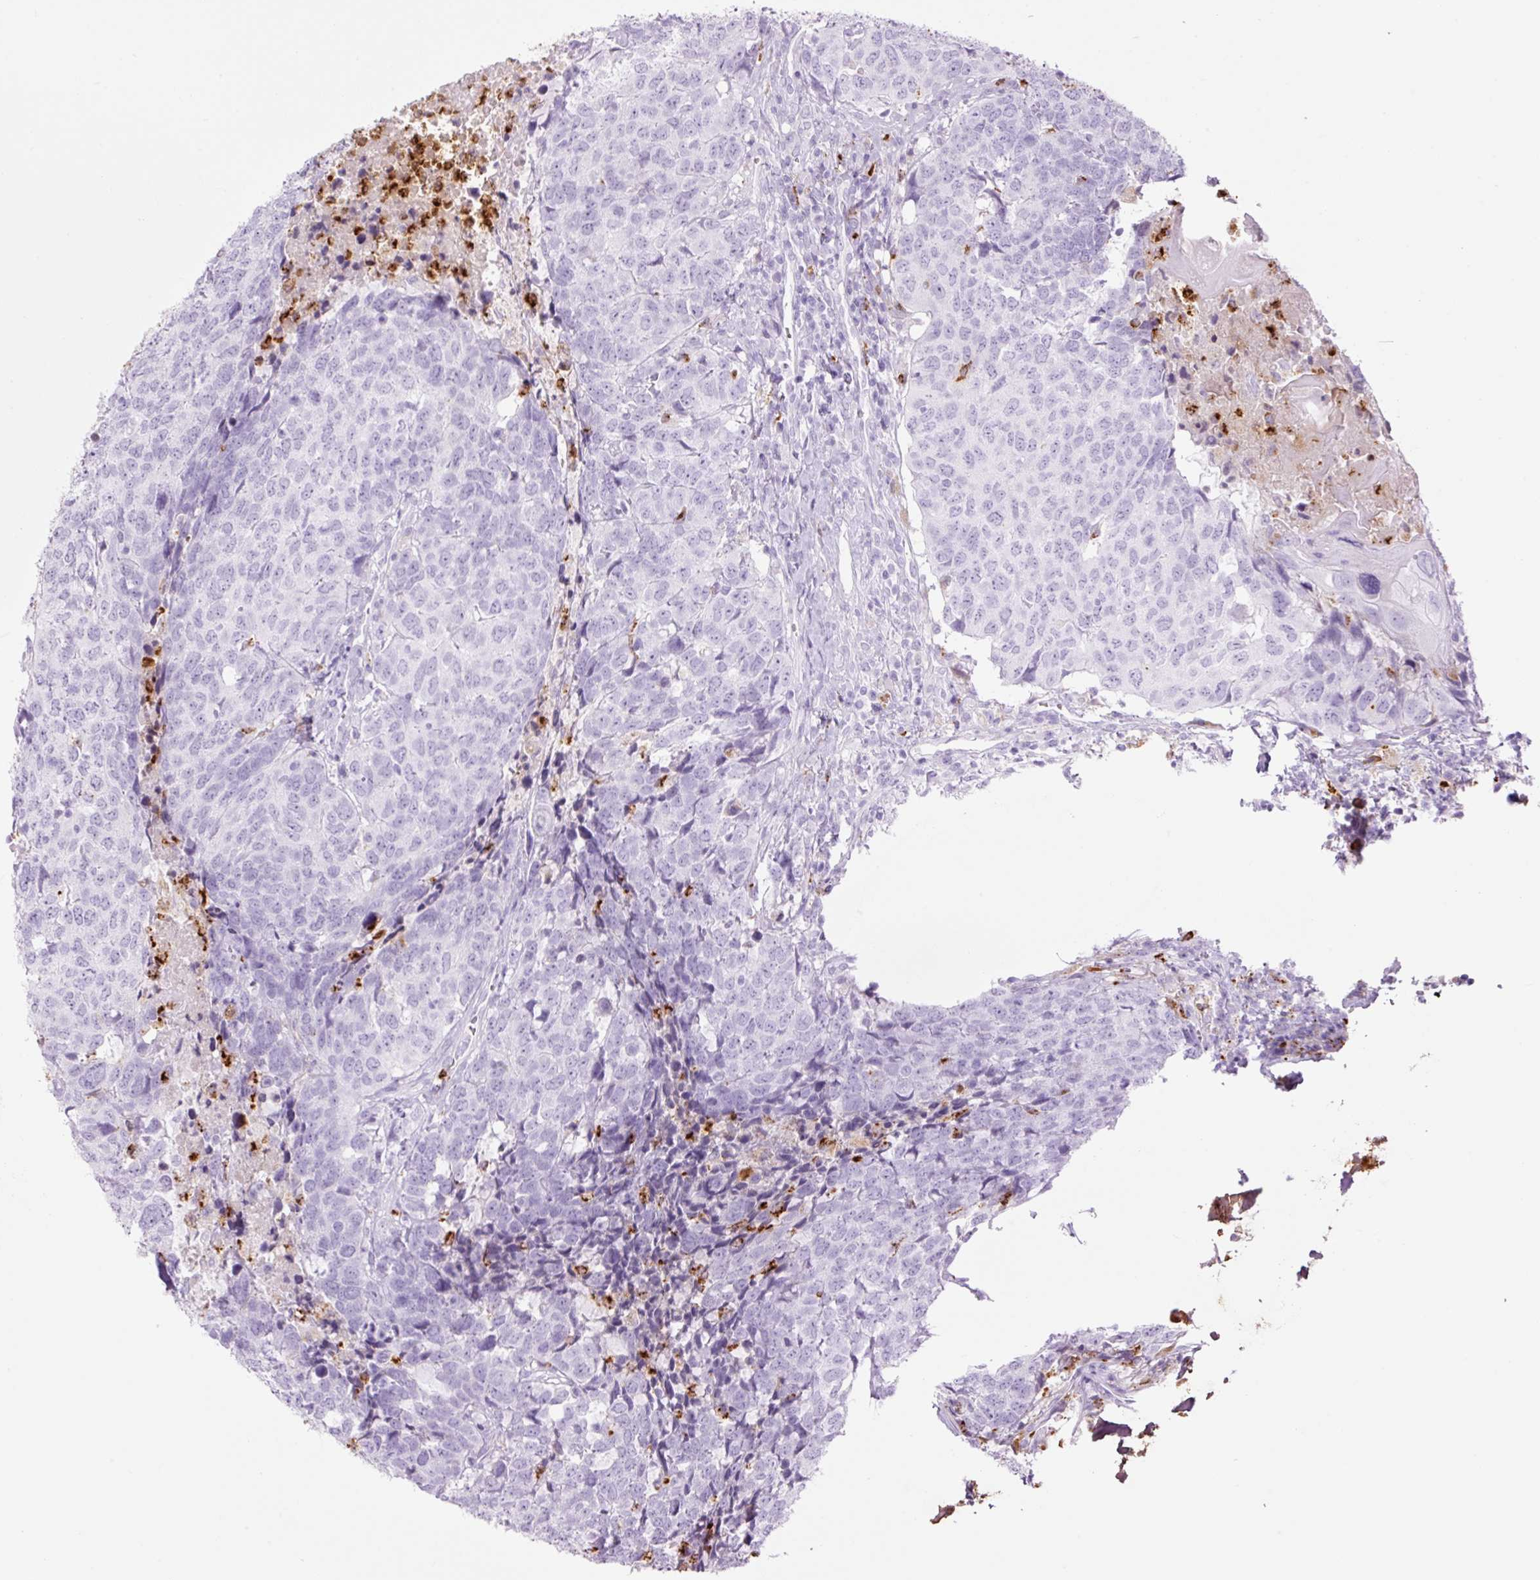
{"staining": {"intensity": "negative", "quantity": "none", "location": "none"}, "tissue": "head and neck cancer", "cell_type": "Tumor cells", "image_type": "cancer", "snomed": [{"axis": "morphology", "description": "Normal tissue, NOS"}, {"axis": "morphology", "description": "Squamous cell carcinoma, NOS"}, {"axis": "topography", "description": "Skeletal muscle"}, {"axis": "topography", "description": "Vascular tissue"}, {"axis": "topography", "description": "Peripheral nerve tissue"}, {"axis": "topography", "description": "Head-Neck"}], "caption": "The immunohistochemistry histopathology image has no significant expression in tumor cells of squamous cell carcinoma (head and neck) tissue.", "gene": "LYZ", "patient": {"sex": "male", "age": 66}}